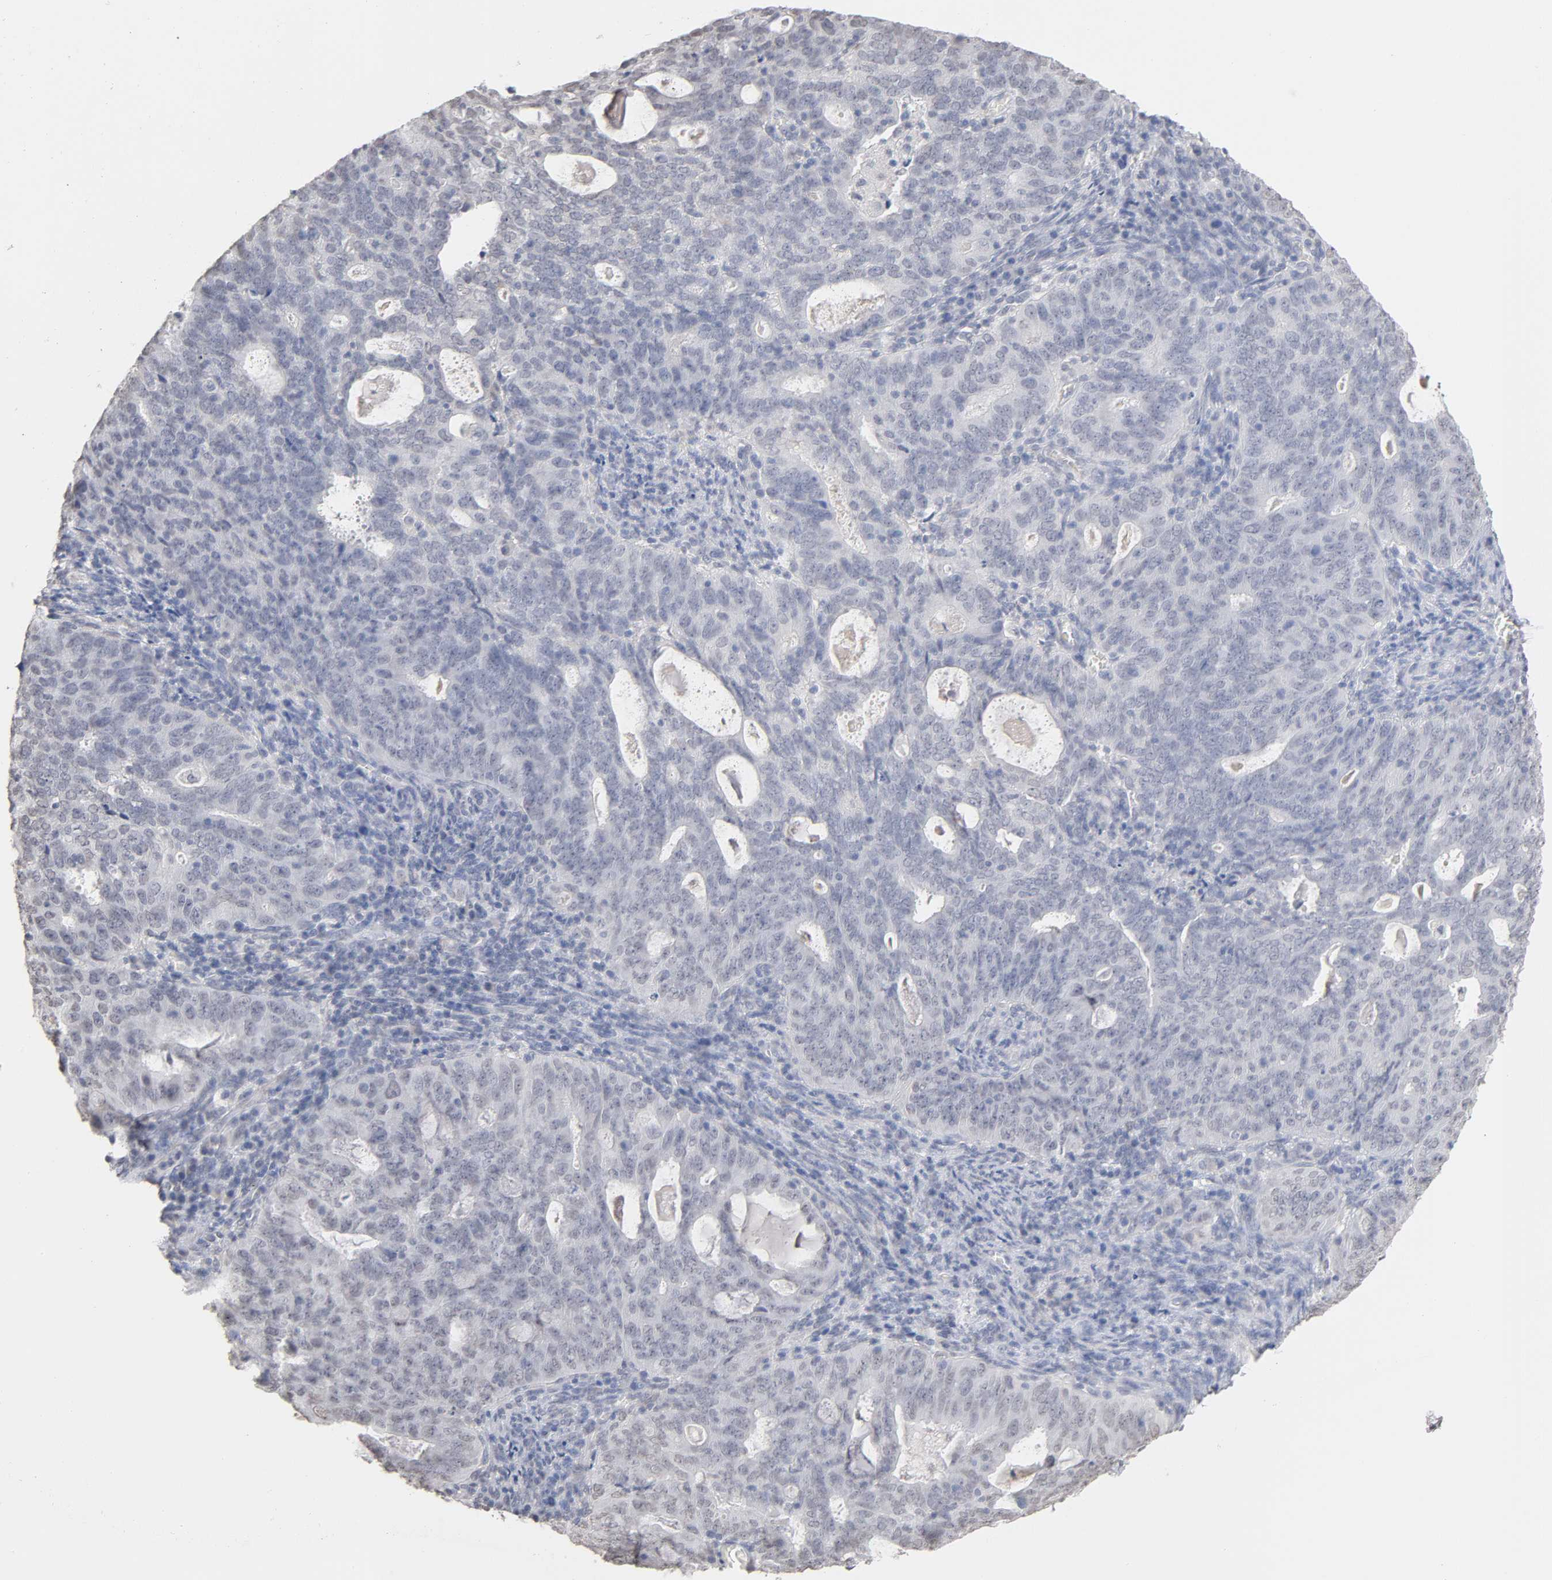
{"staining": {"intensity": "moderate", "quantity": "<25%", "location": "cytoplasmic/membranous,nuclear"}, "tissue": "cervical cancer", "cell_type": "Tumor cells", "image_type": "cancer", "snomed": [{"axis": "morphology", "description": "Adenocarcinoma, NOS"}, {"axis": "topography", "description": "Cervix"}], "caption": "Tumor cells show low levels of moderate cytoplasmic/membranous and nuclear positivity in approximately <25% of cells in human adenocarcinoma (cervical).", "gene": "CRABP2", "patient": {"sex": "female", "age": 44}}